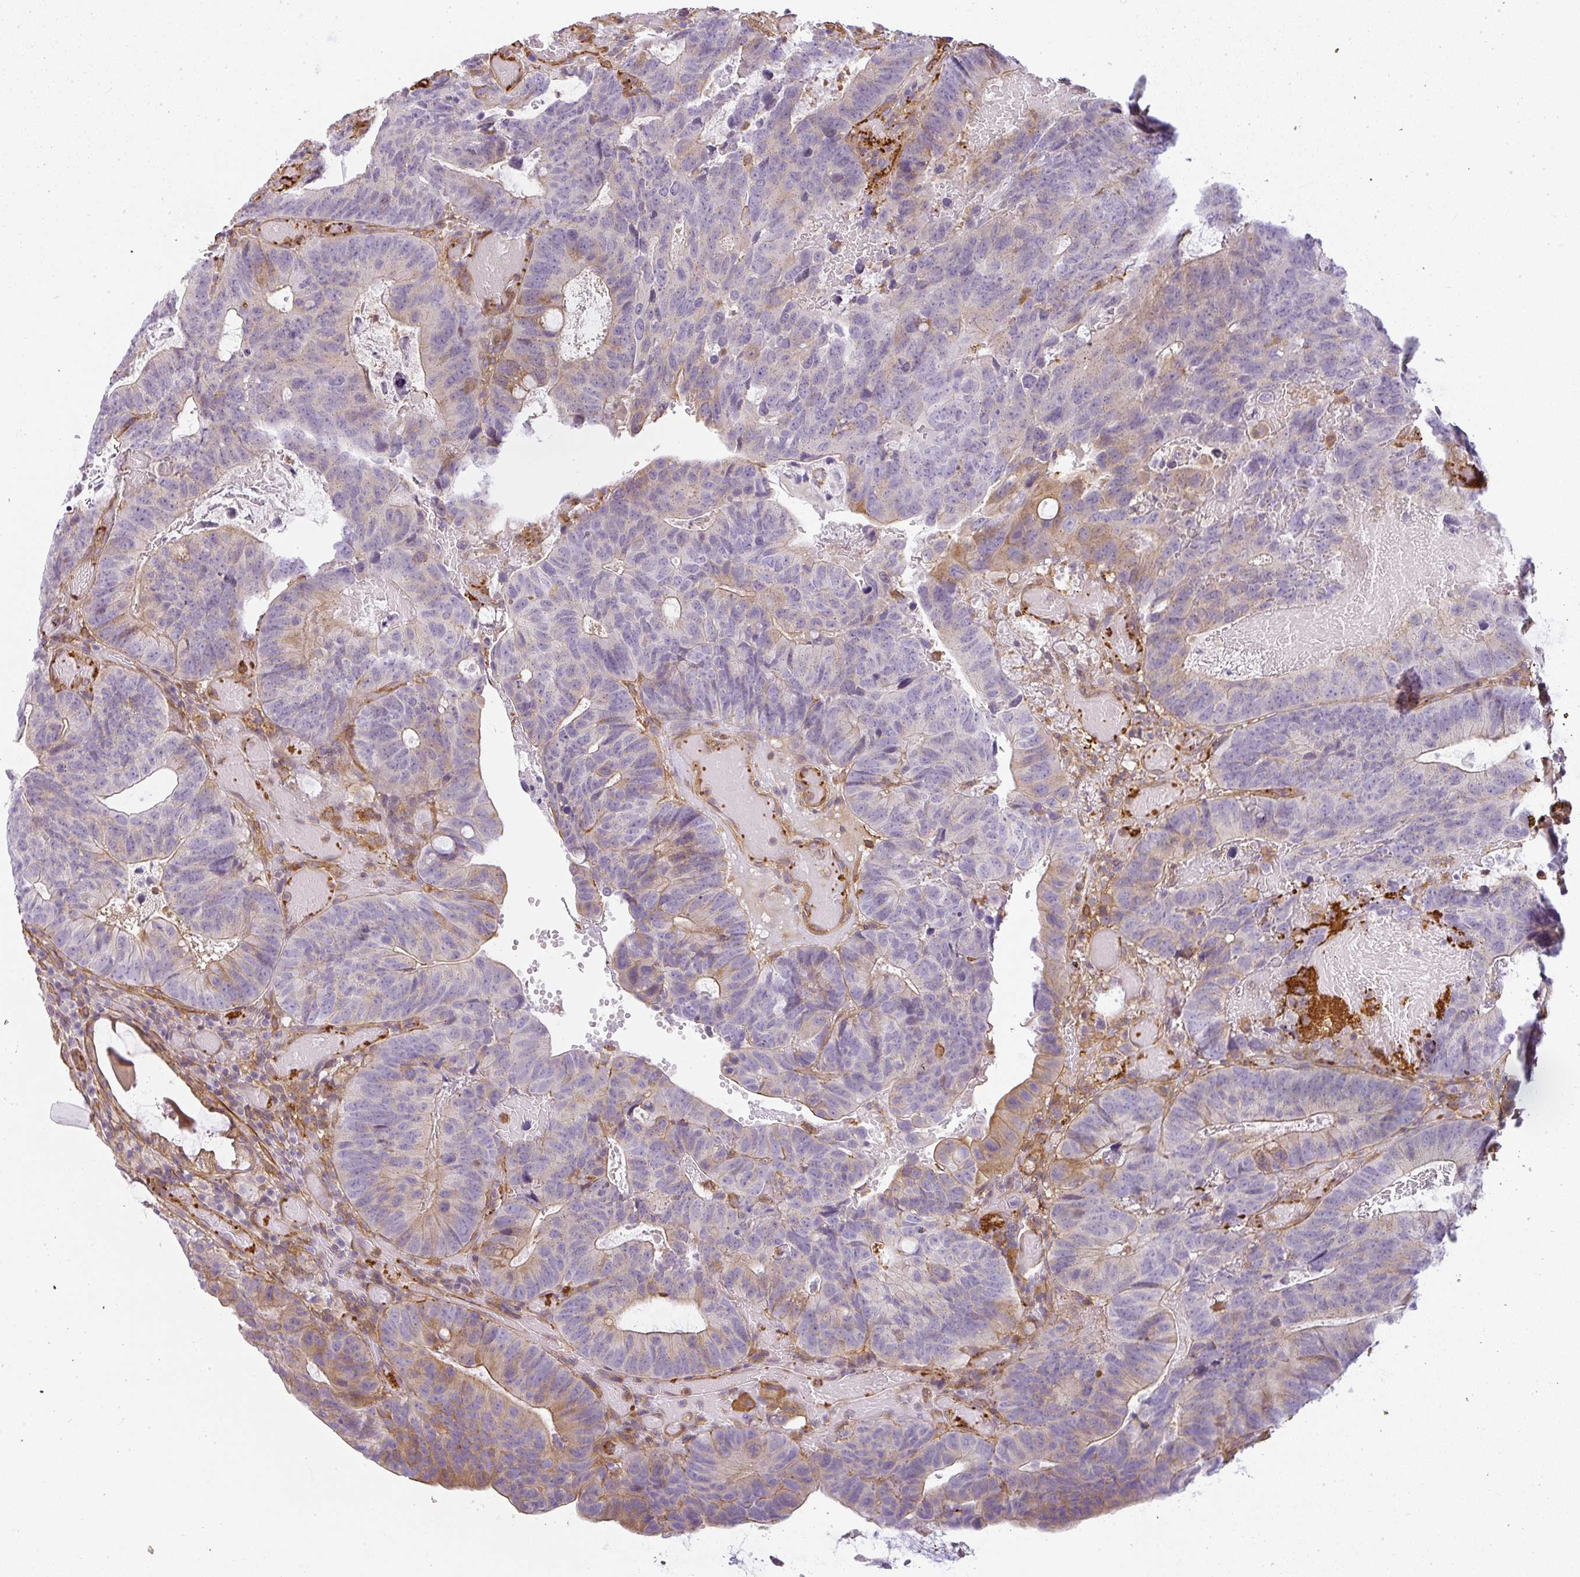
{"staining": {"intensity": "moderate", "quantity": "<25%", "location": "cytoplasmic/membranous"}, "tissue": "colorectal cancer", "cell_type": "Tumor cells", "image_type": "cancer", "snomed": [{"axis": "morphology", "description": "Adenocarcinoma, NOS"}, {"axis": "topography", "description": "Colon"}], "caption": "Adenocarcinoma (colorectal) stained for a protein (brown) exhibits moderate cytoplasmic/membranous positive expression in approximately <25% of tumor cells.", "gene": "SULF1", "patient": {"sex": "male", "age": 87}}